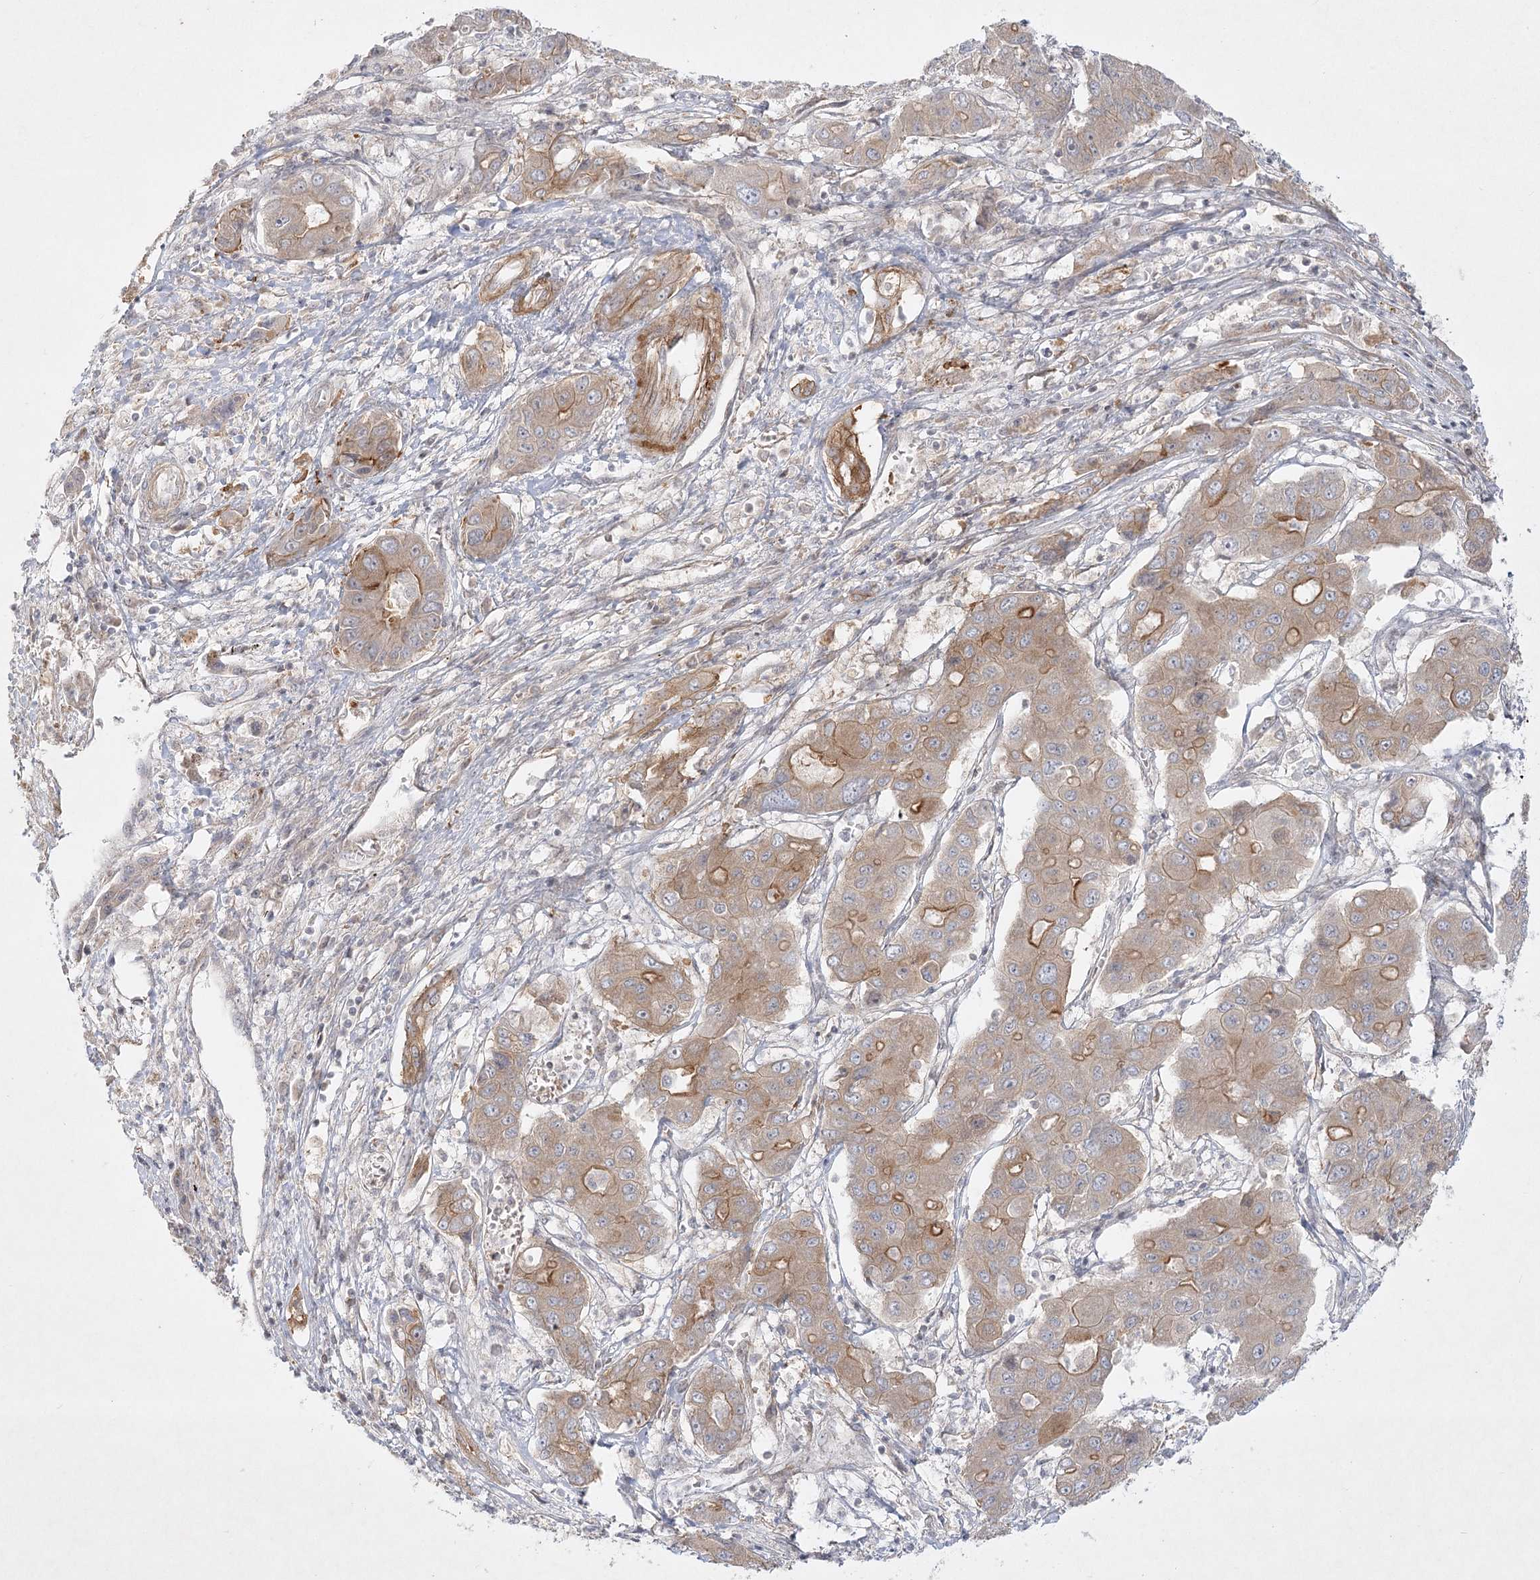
{"staining": {"intensity": "moderate", "quantity": "<25%", "location": "cytoplasmic/membranous"}, "tissue": "liver cancer", "cell_type": "Tumor cells", "image_type": "cancer", "snomed": [{"axis": "morphology", "description": "Cholangiocarcinoma"}, {"axis": "topography", "description": "Liver"}], "caption": "This image demonstrates immunohistochemistry staining of liver cancer (cholangiocarcinoma), with low moderate cytoplasmic/membranous positivity in approximately <25% of tumor cells.", "gene": "SH2D3A", "patient": {"sex": "male", "age": 67}}